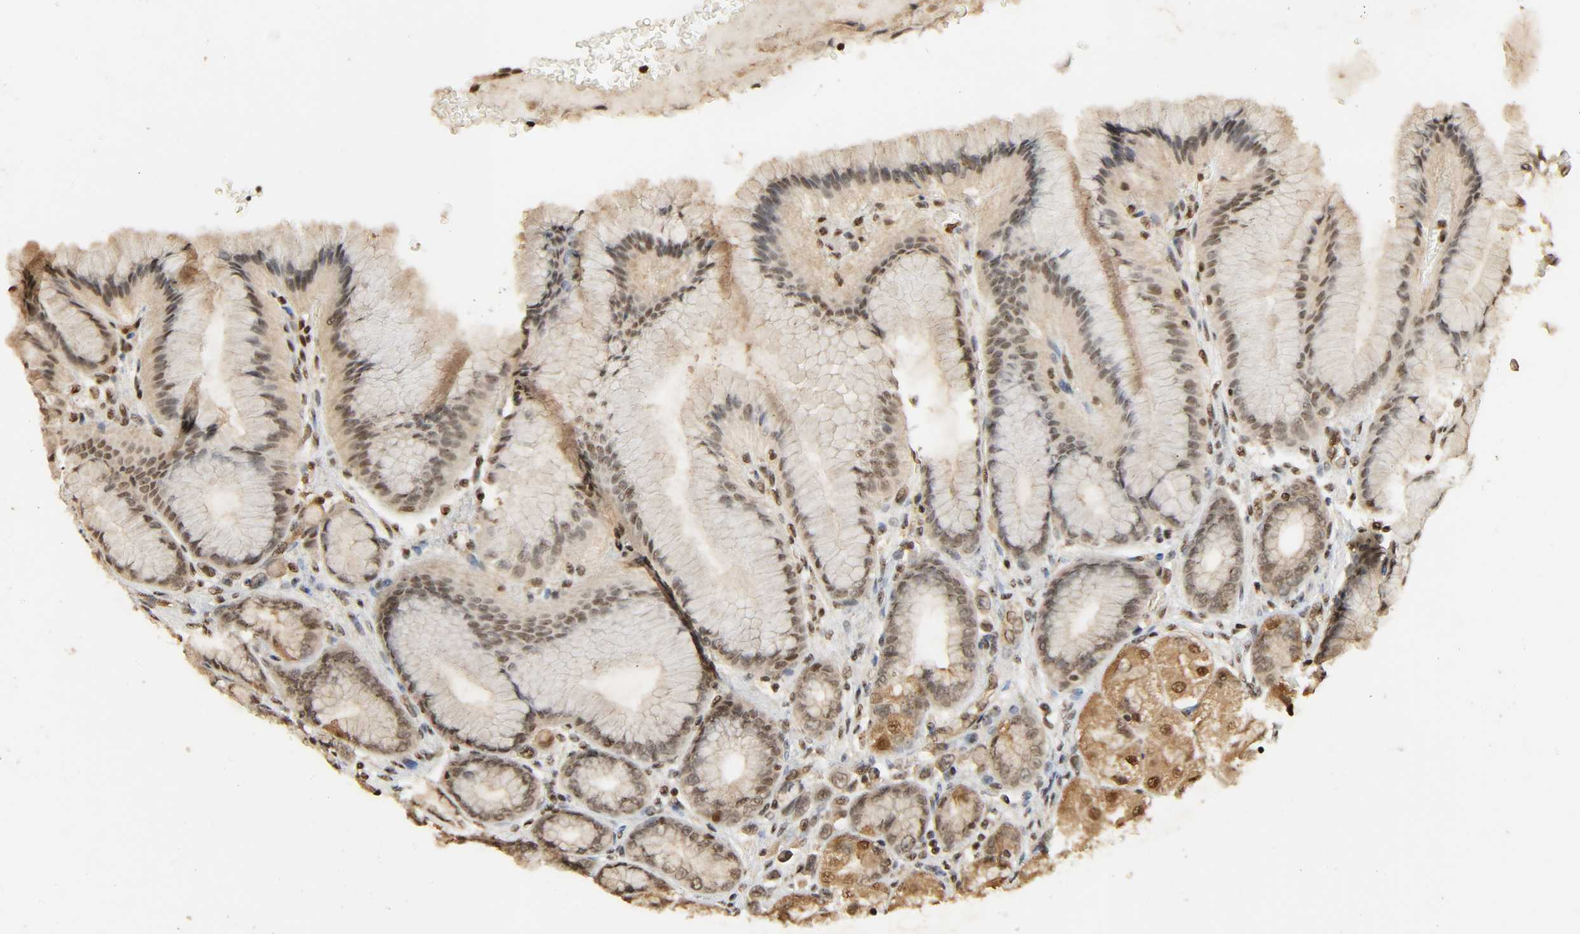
{"staining": {"intensity": "moderate", "quantity": "25%-75%", "location": "cytoplasmic/membranous,nuclear"}, "tissue": "stomach", "cell_type": "Glandular cells", "image_type": "normal", "snomed": [{"axis": "morphology", "description": "Normal tissue, NOS"}, {"axis": "morphology", "description": "Adenocarcinoma, NOS"}, {"axis": "topography", "description": "Stomach"}, {"axis": "topography", "description": "Stomach, lower"}], "caption": "About 25%-75% of glandular cells in normal stomach show moderate cytoplasmic/membranous,nuclear protein expression as visualized by brown immunohistochemical staining.", "gene": "UBC", "patient": {"sex": "female", "age": 65}}